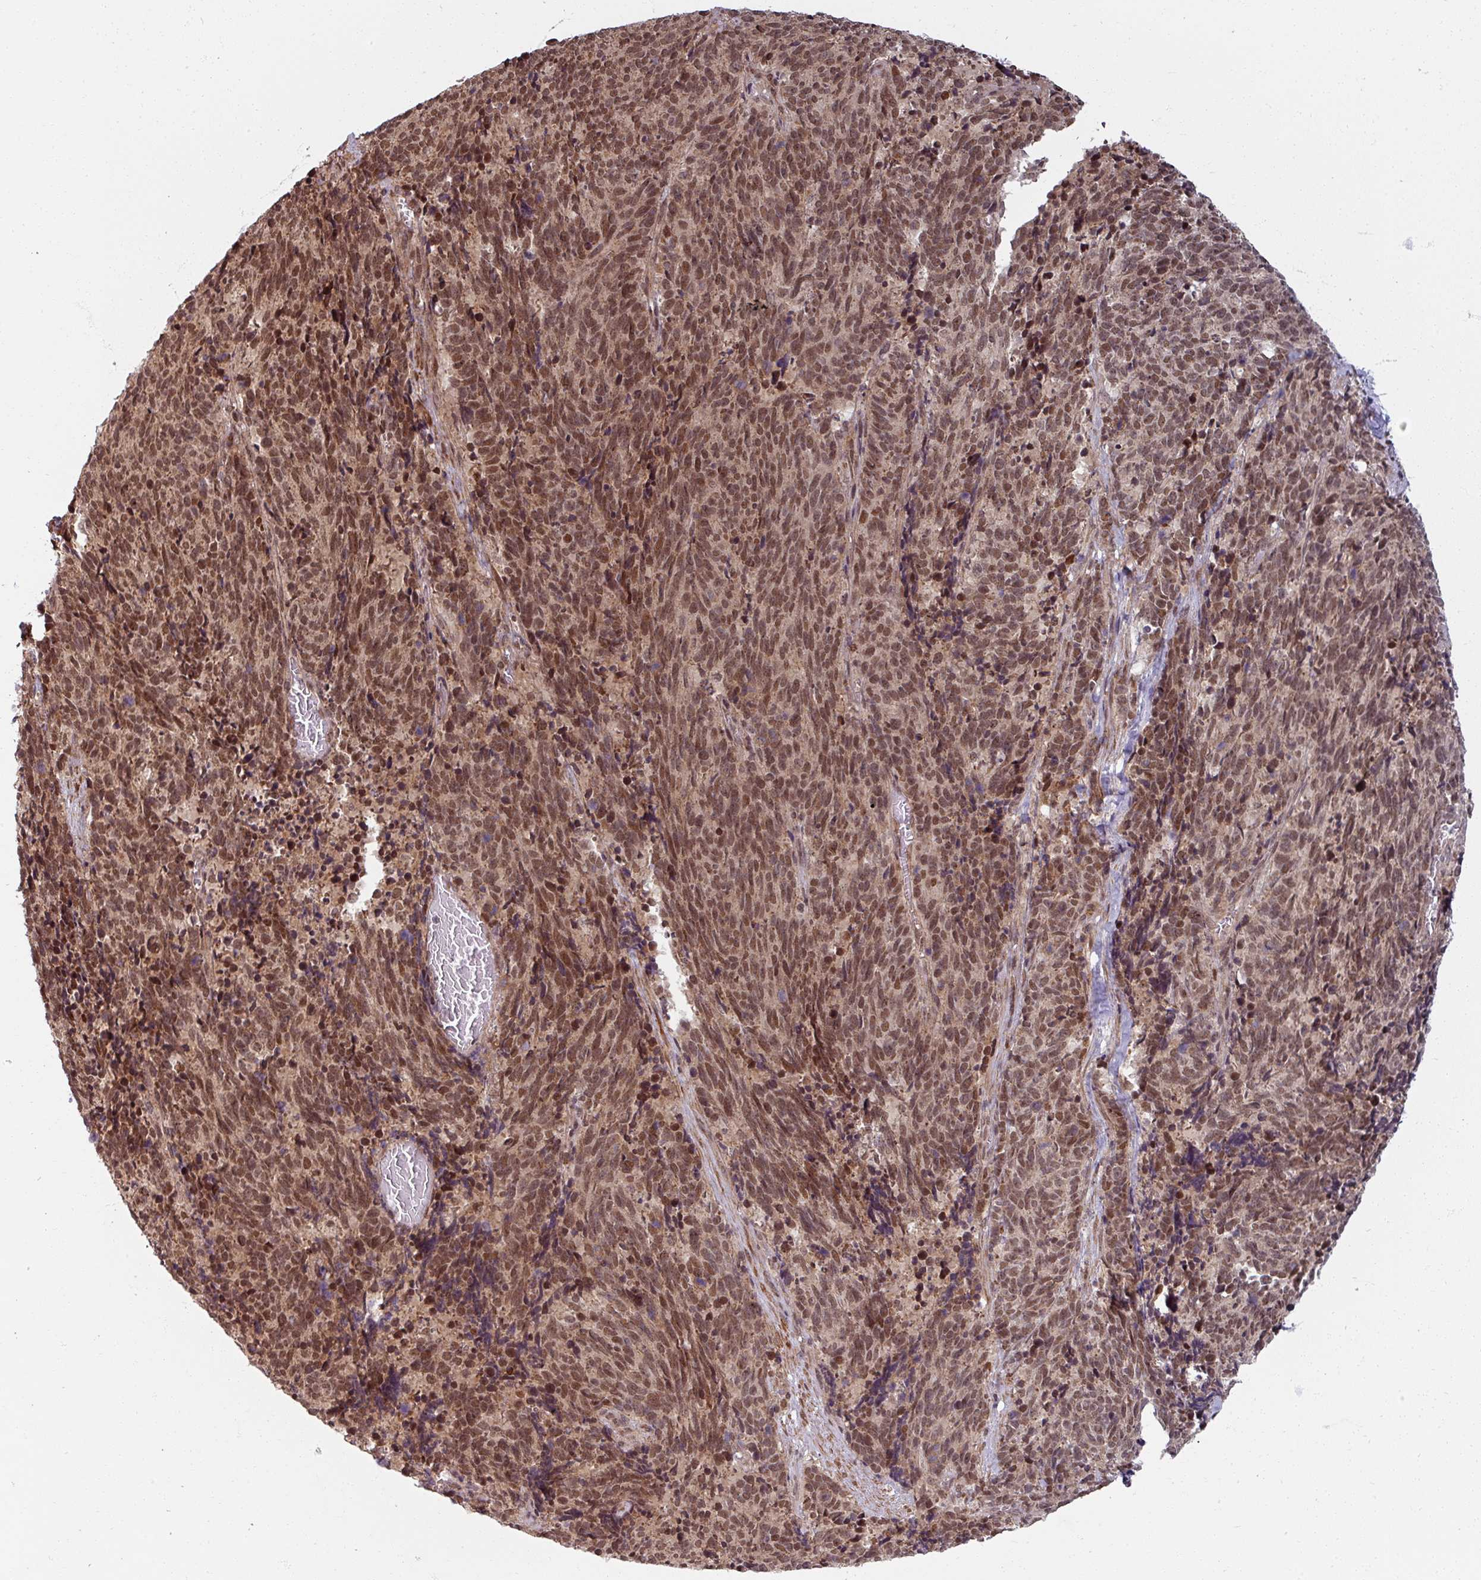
{"staining": {"intensity": "moderate", "quantity": ">75%", "location": "nuclear"}, "tissue": "cervical cancer", "cell_type": "Tumor cells", "image_type": "cancer", "snomed": [{"axis": "morphology", "description": "Squamous cell carcinoma, NOS"}, {"axis": "topography", "description": "Cervix"}], "caption": "This histopathology image demonstrates cervical squamous cell carcinoma stained with IHC to label a protein in brown. The nuclear of tumor cells show moderate positivity for the protein. Nuclei are counter-stained blue.", "gene": "SWI5", "patient": {"sex": "female", "age": 29}}